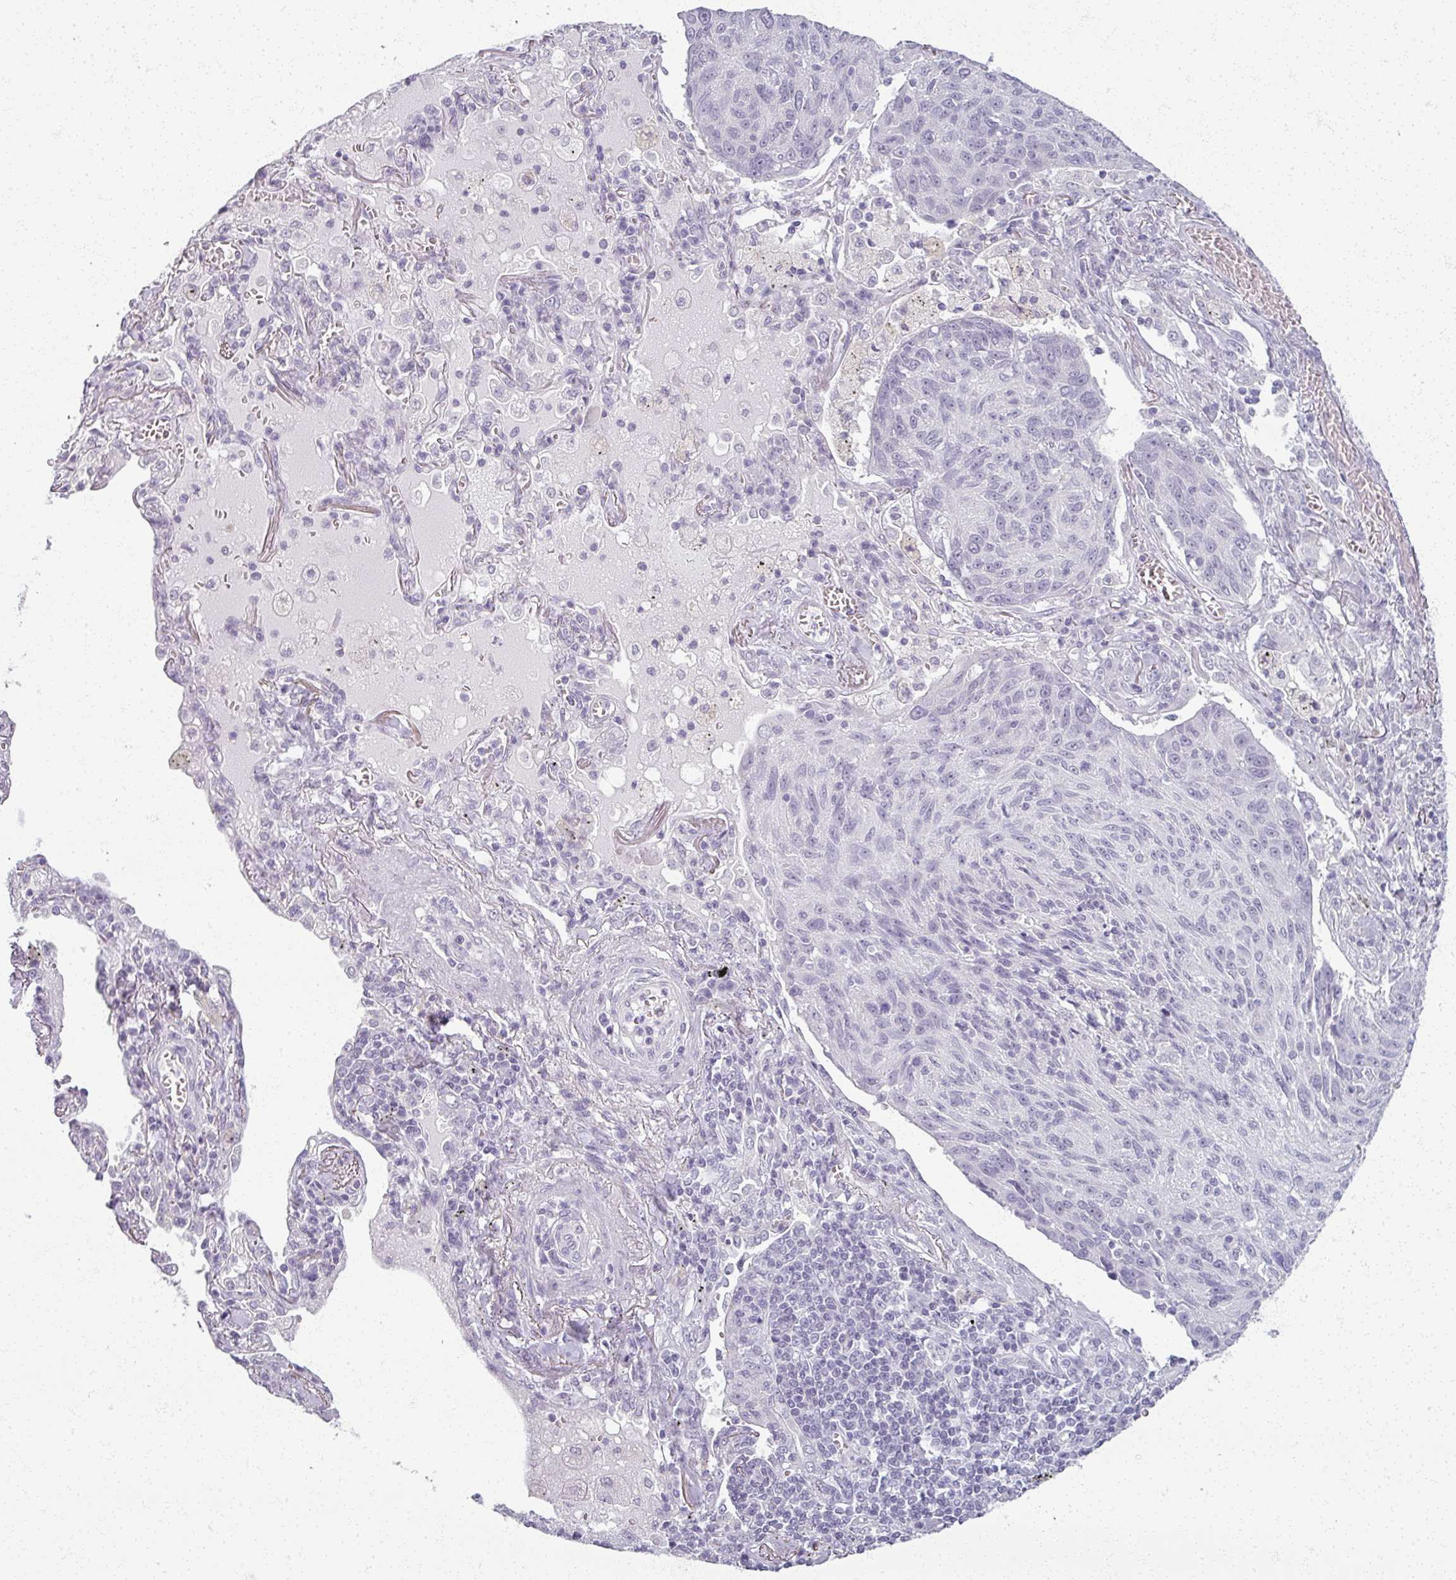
{"staining": {"intensity": "negative", "quantity": "none", "location": "none"}, "tissue": "lung cancer", "cell_type": "Tumor cells", "image_type": "cancer", "snomed": [{"axis": "morphology", "description": "Squamous cell carcinoma, NOS"}, {"axis": "topography", "description": "Lung"}], "caption": "Immunohistochemistry (IHC) of squamous cell carcinoma (lung) reveals no positivity in tumor cells.", "gene": "RFPL2", "patient": {"sex": "female", "age": 66}}